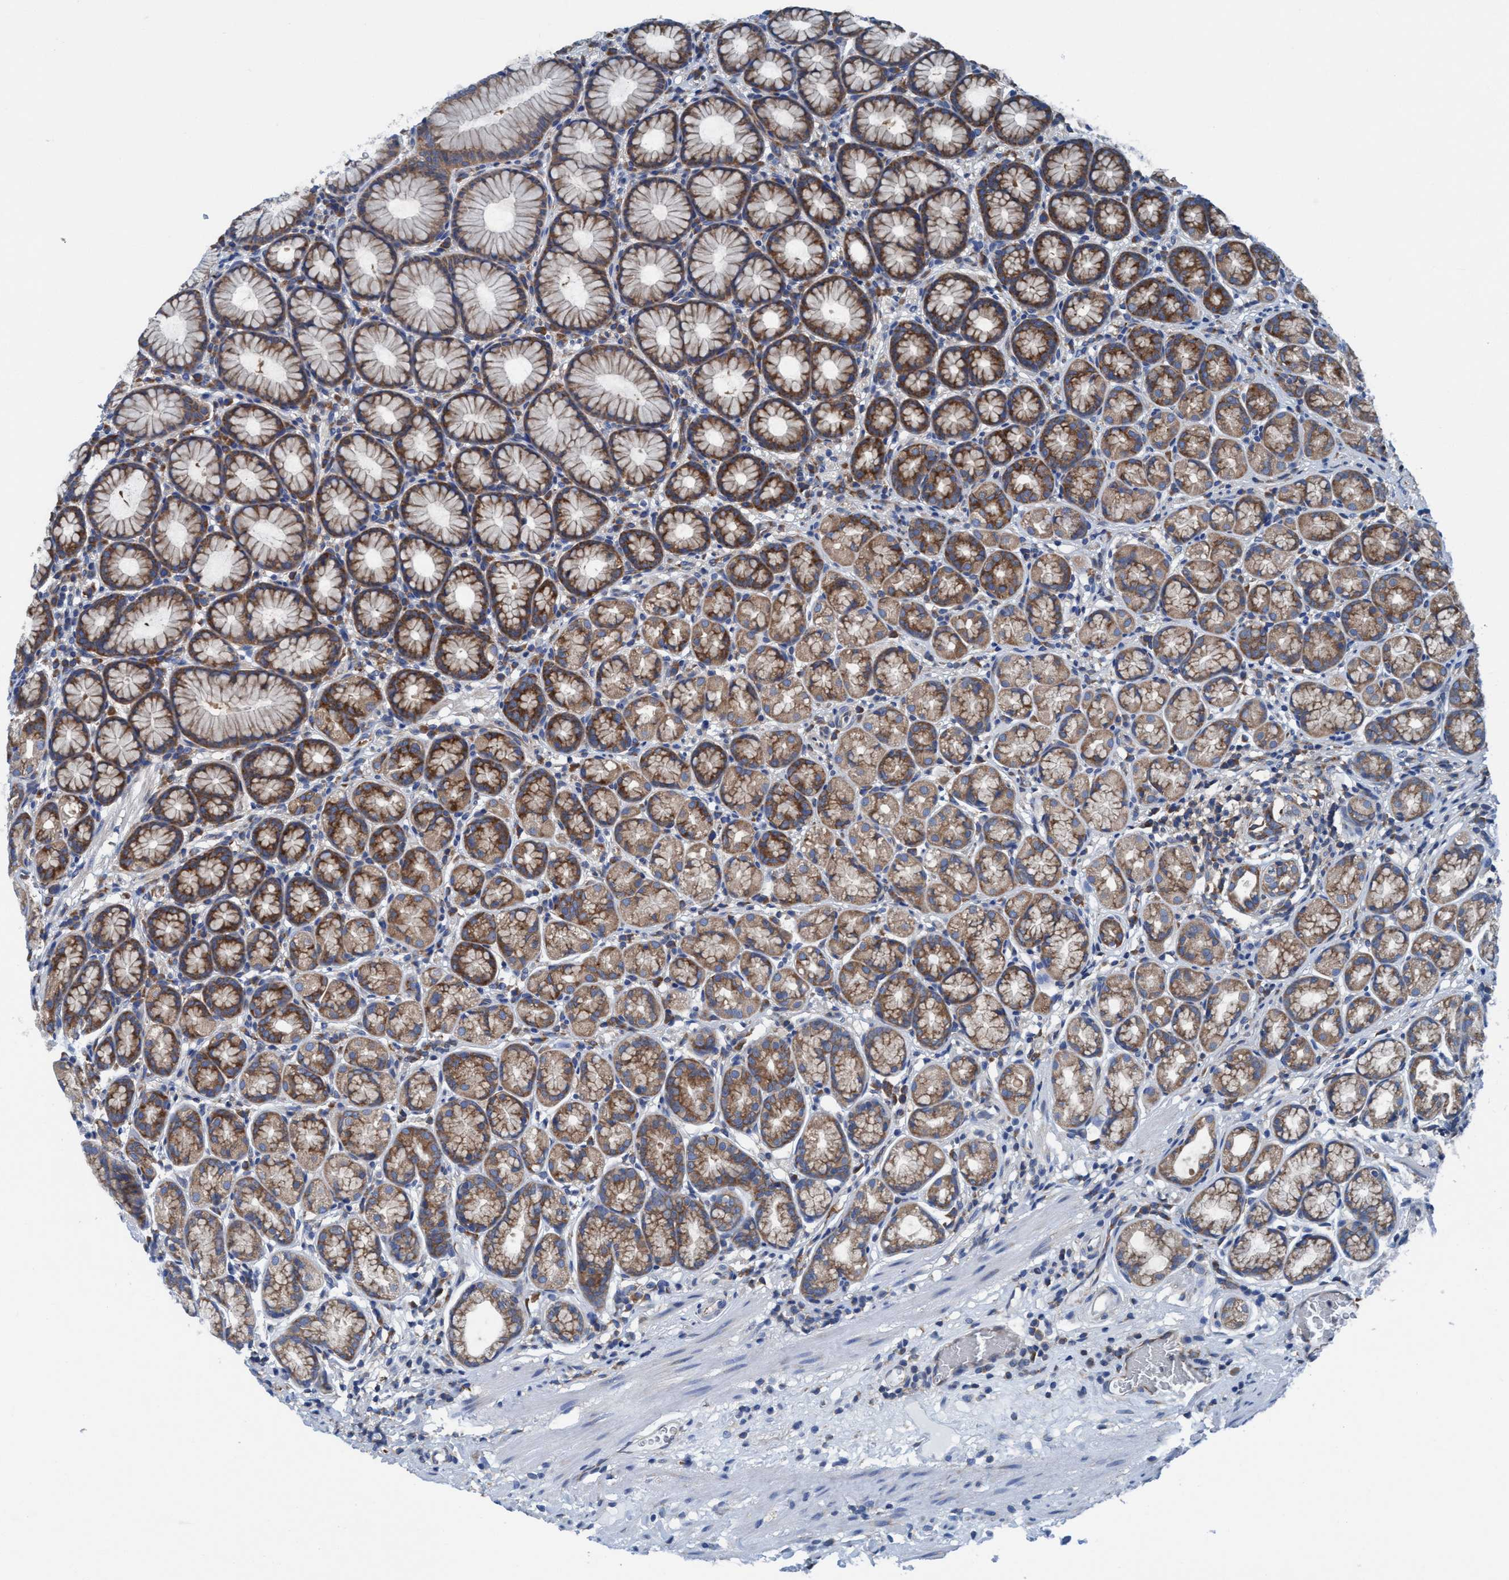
{"staining": {"intensity": "moderate", "quantity": "25%-75%", "location": "cytoplasmic/membranous"}, "tissue": "stomach", "cell_type": "Glandular cells", "image_type": "normal", "snomed": [{"axis": "morphology", "description": "Normal tissue, NOS"}, {"axis": "topography", "description": "Stomach"}], "caption": "This is a photomicrograph of immunohistochemistry (IHC) staining of unremarkable stomach, which shows moderate staining in the cytoplasmic/membranous of glandular cells.", "gene": "NMT1", "patient": {"sex": "male", "age": 42}}